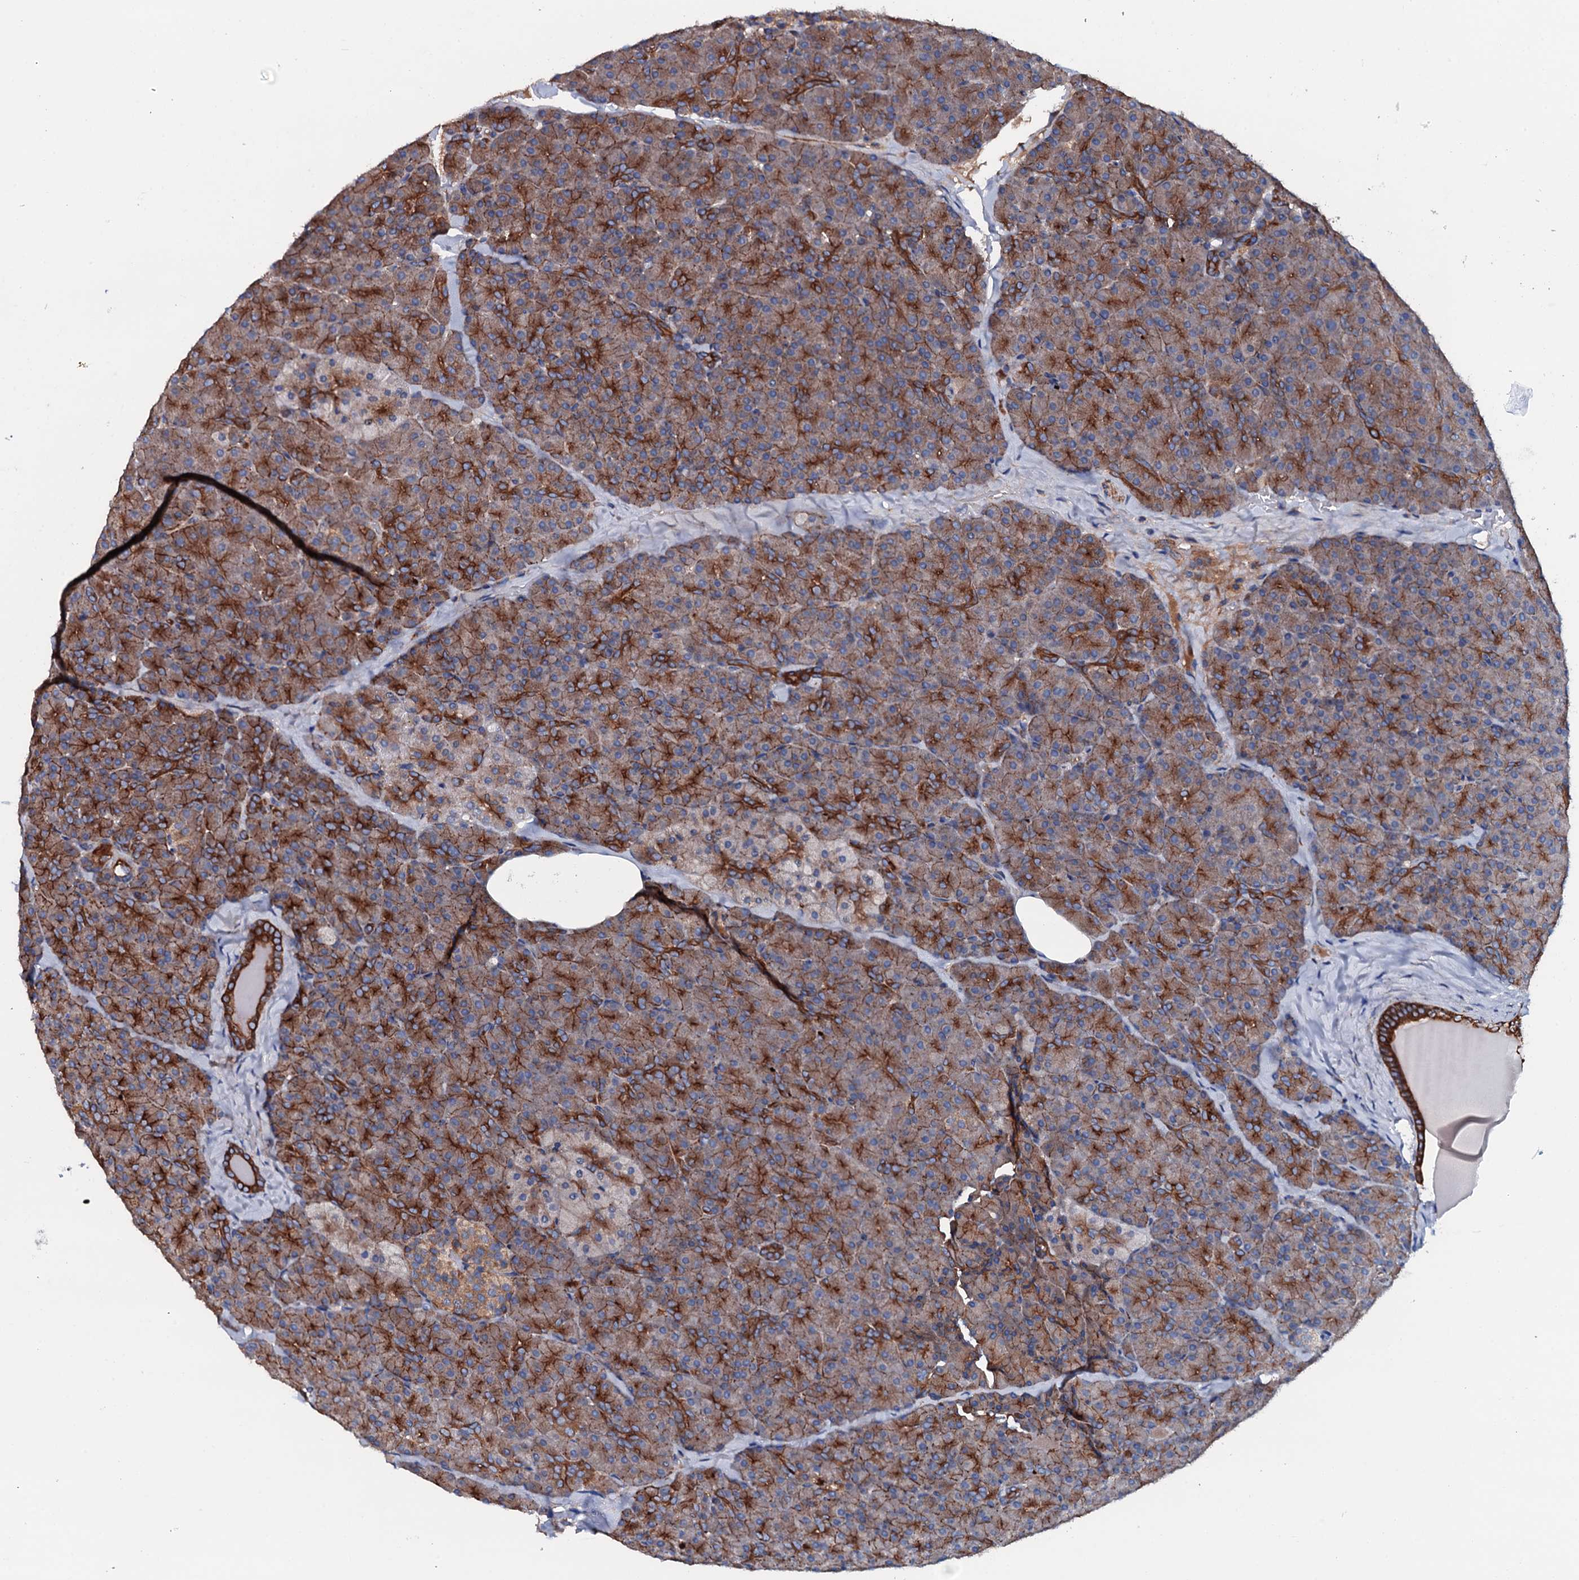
{"staining": {"intensity": "strong", "quantity": "25%-75%", "location": "cytoplasmic/membranous"}, "tissue": "pancreas", "cell_type": "Exocrine glandular cells", "image_type": "normal", "snomed": [{"axis": "morphology", "description": "Normal tissue, NOS"}, {"axis": "topography", "description": "Pancreas"}], "caption": "Strong cytoplasmic/membranous staining is appreciated in approximately 25%-75% of exocrine glandular cells in benign pancreas. Immunohistochemistry stains the protein of interest in brown and the nuclei are stained blue.", "gene": "NEK1", "patient": {"sex": "male", "age": 36}}